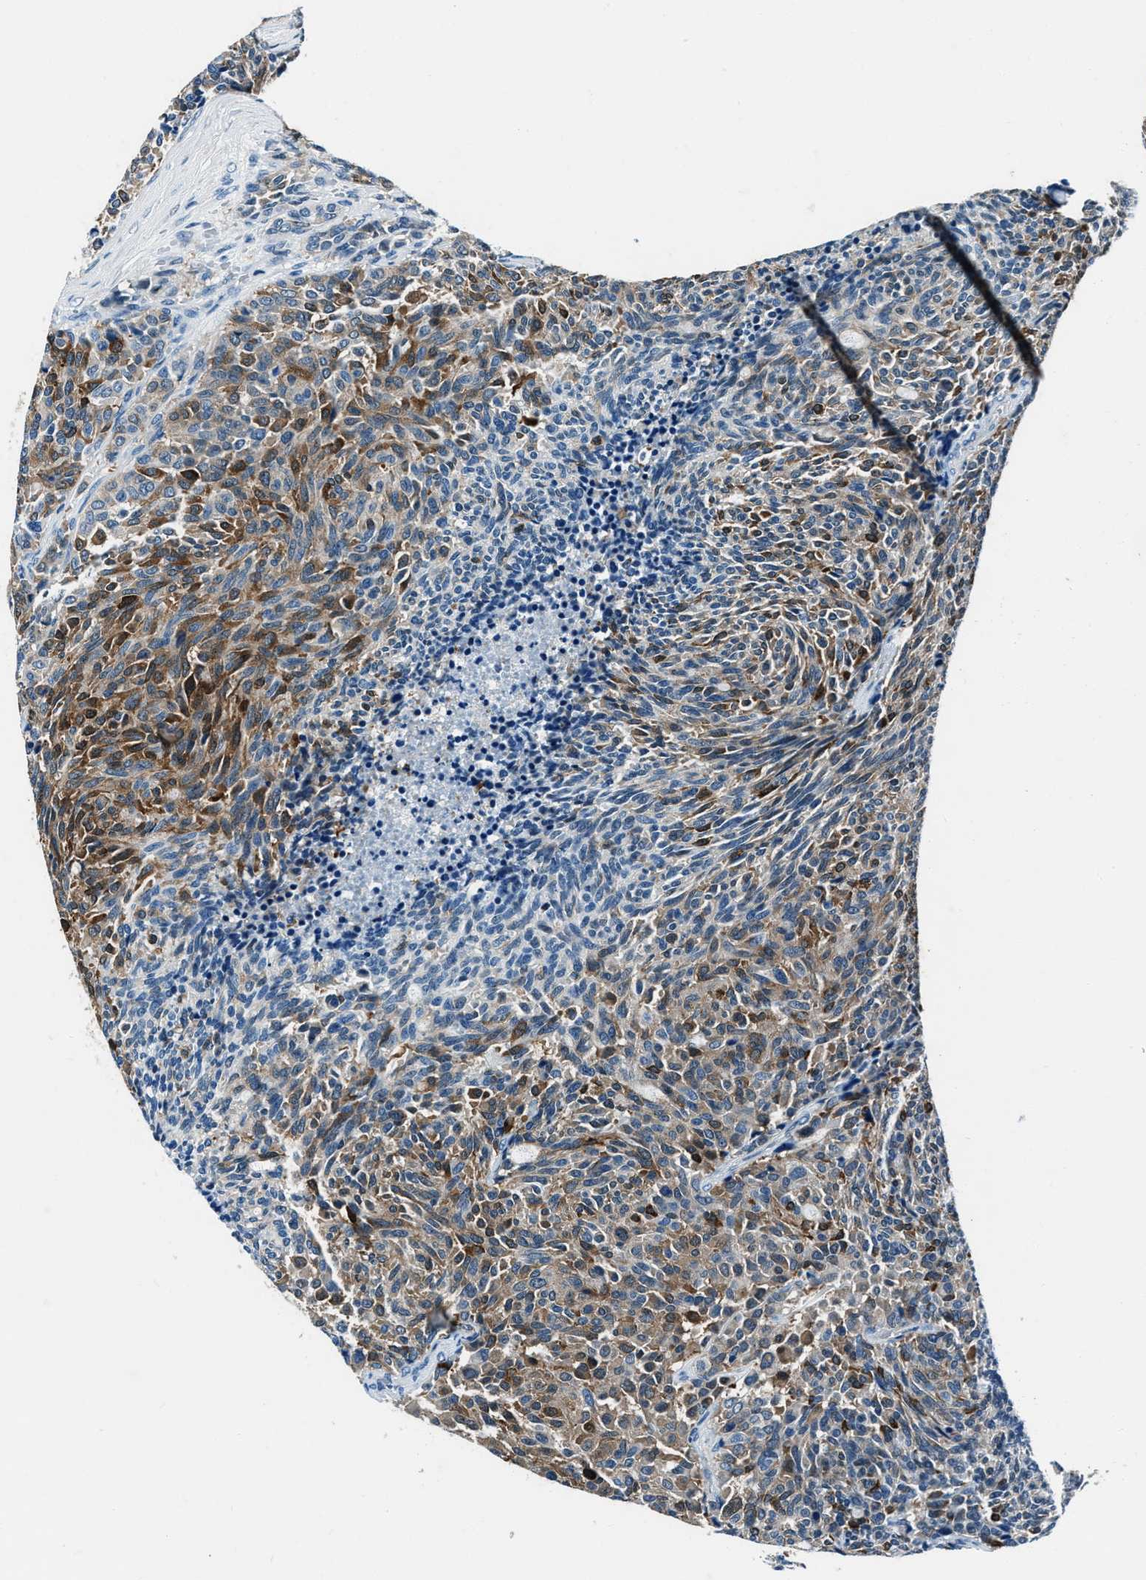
{"staining": {"intensity": "moderate", "quantity": ">75%", "location": "cytoplasmic/membranous"}, "tissue": "carcinoid", "cell_type": "Tumor cells", "image_type": "cancer", "snomed": [{"axis": "morphology", "description": "Carcinoid, malignant, NOS"}, {"axis": "topography", "description": "Pancreas"}], "caption": "An immunohistochemistry (IHC) photomicrograph of tumor tissue is shown. Protein staining in brown highlights moderate cytoplasmic/membranous positivity in malignant carcinoid within tumor cells.", "gene": "PTPDC1", "patient": {"sex": "female", "age": 54}}